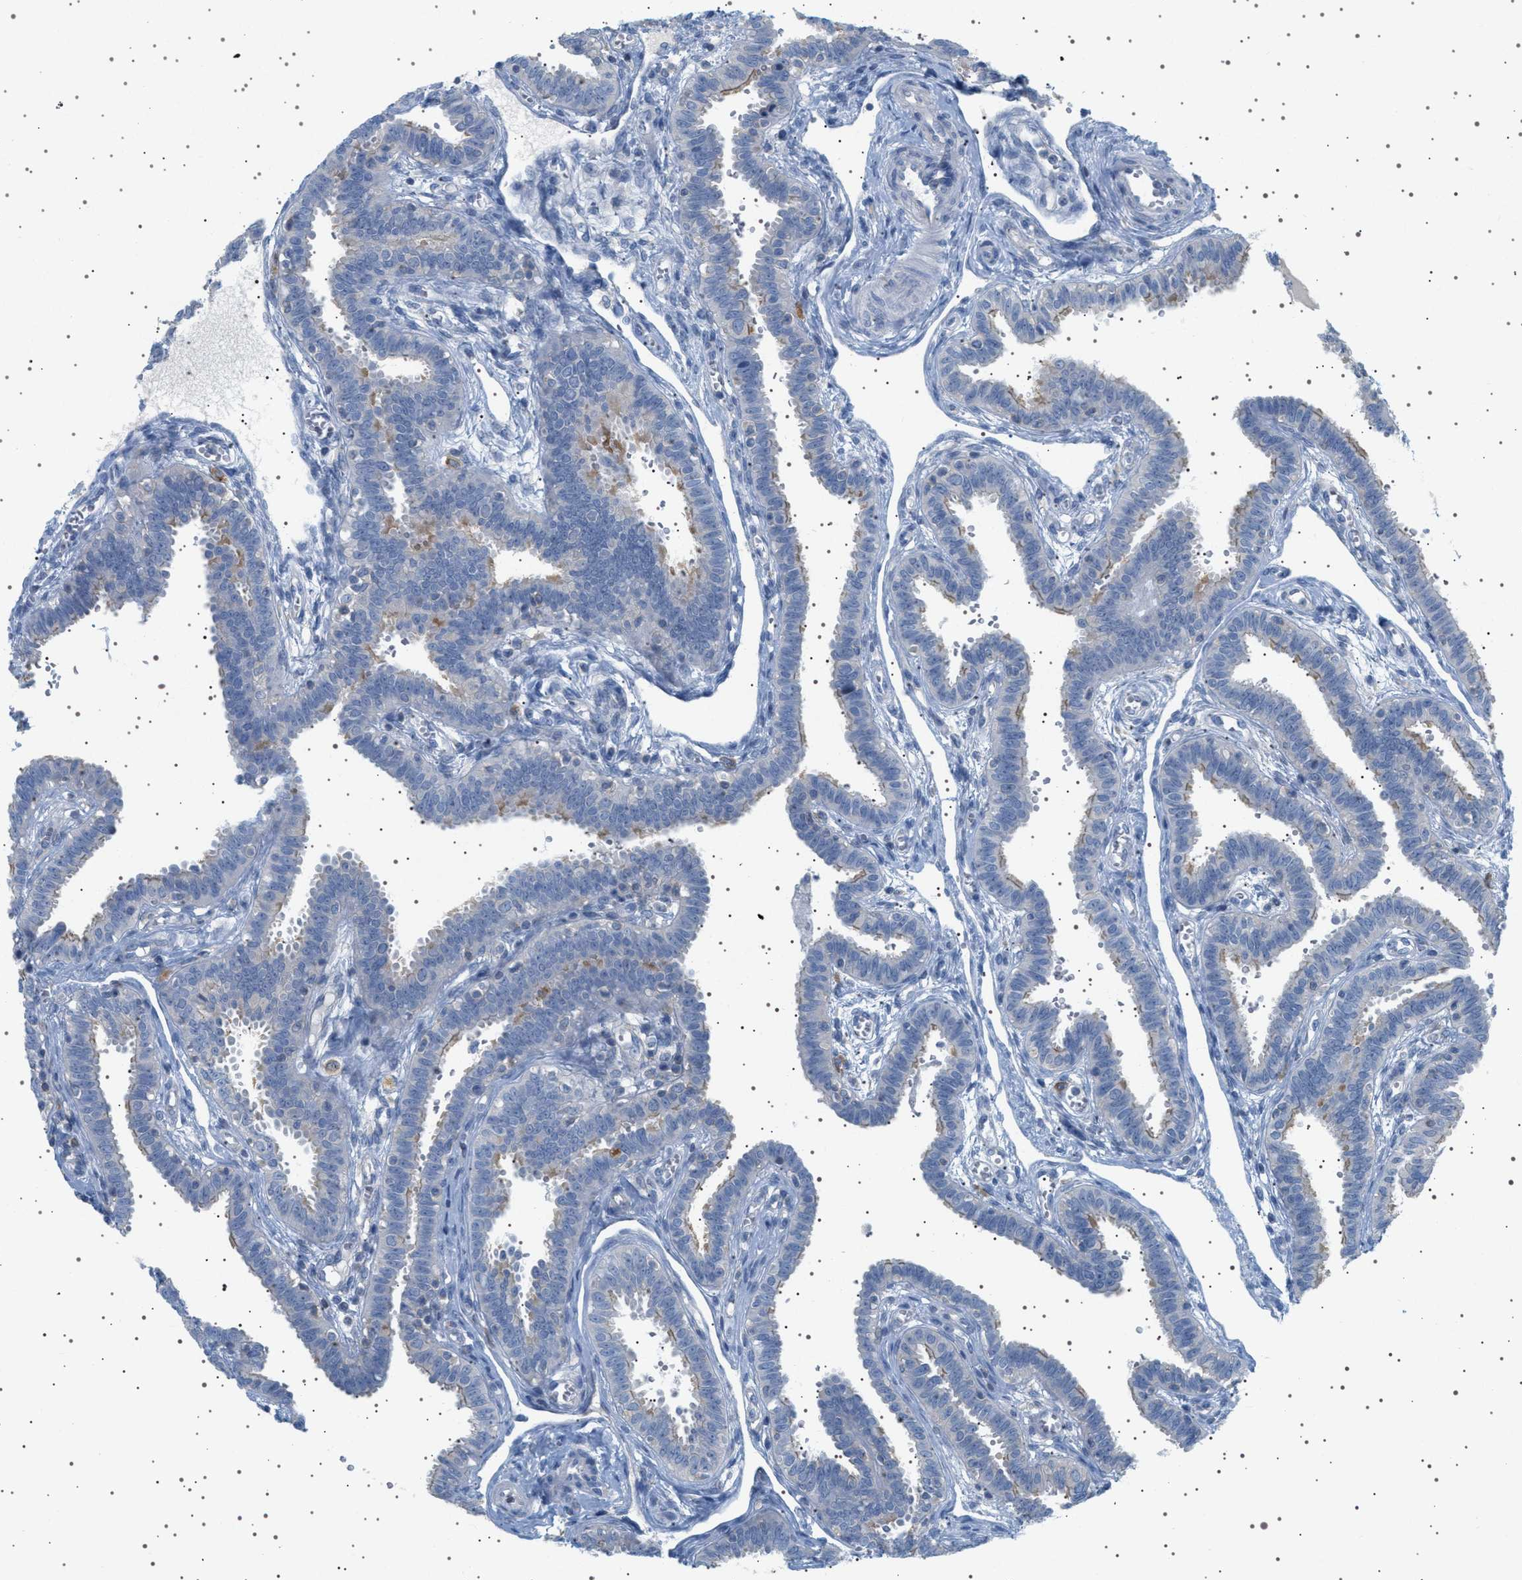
{"staining": {"intensity": "moderate", "quantity": "25%-75%", "location": "cytoplasmic/membranous"}, "tissue": "fallopian tube", "cell_type": "Glandular cells", "image_type": "normal", "snomed": [{"axis": "morphology", "description": "Normal tissue, NOS"}, {"axis": "topography", "description": "Fallopian tube"}], "caption": "Immunohistochemical staining of benign fallopian tube displays medium levels of moderate cytoplasmic/membranous staining in approximately 25%-75% of glandular cells. (Stains: DAB (3,3'-diaminobenzidine) in brown, nuclei in blue, Microscopy: brightfield microscopy at high magnification).", "gene": "ADCY10", "patient": {"sex": "female", "age": 32}}